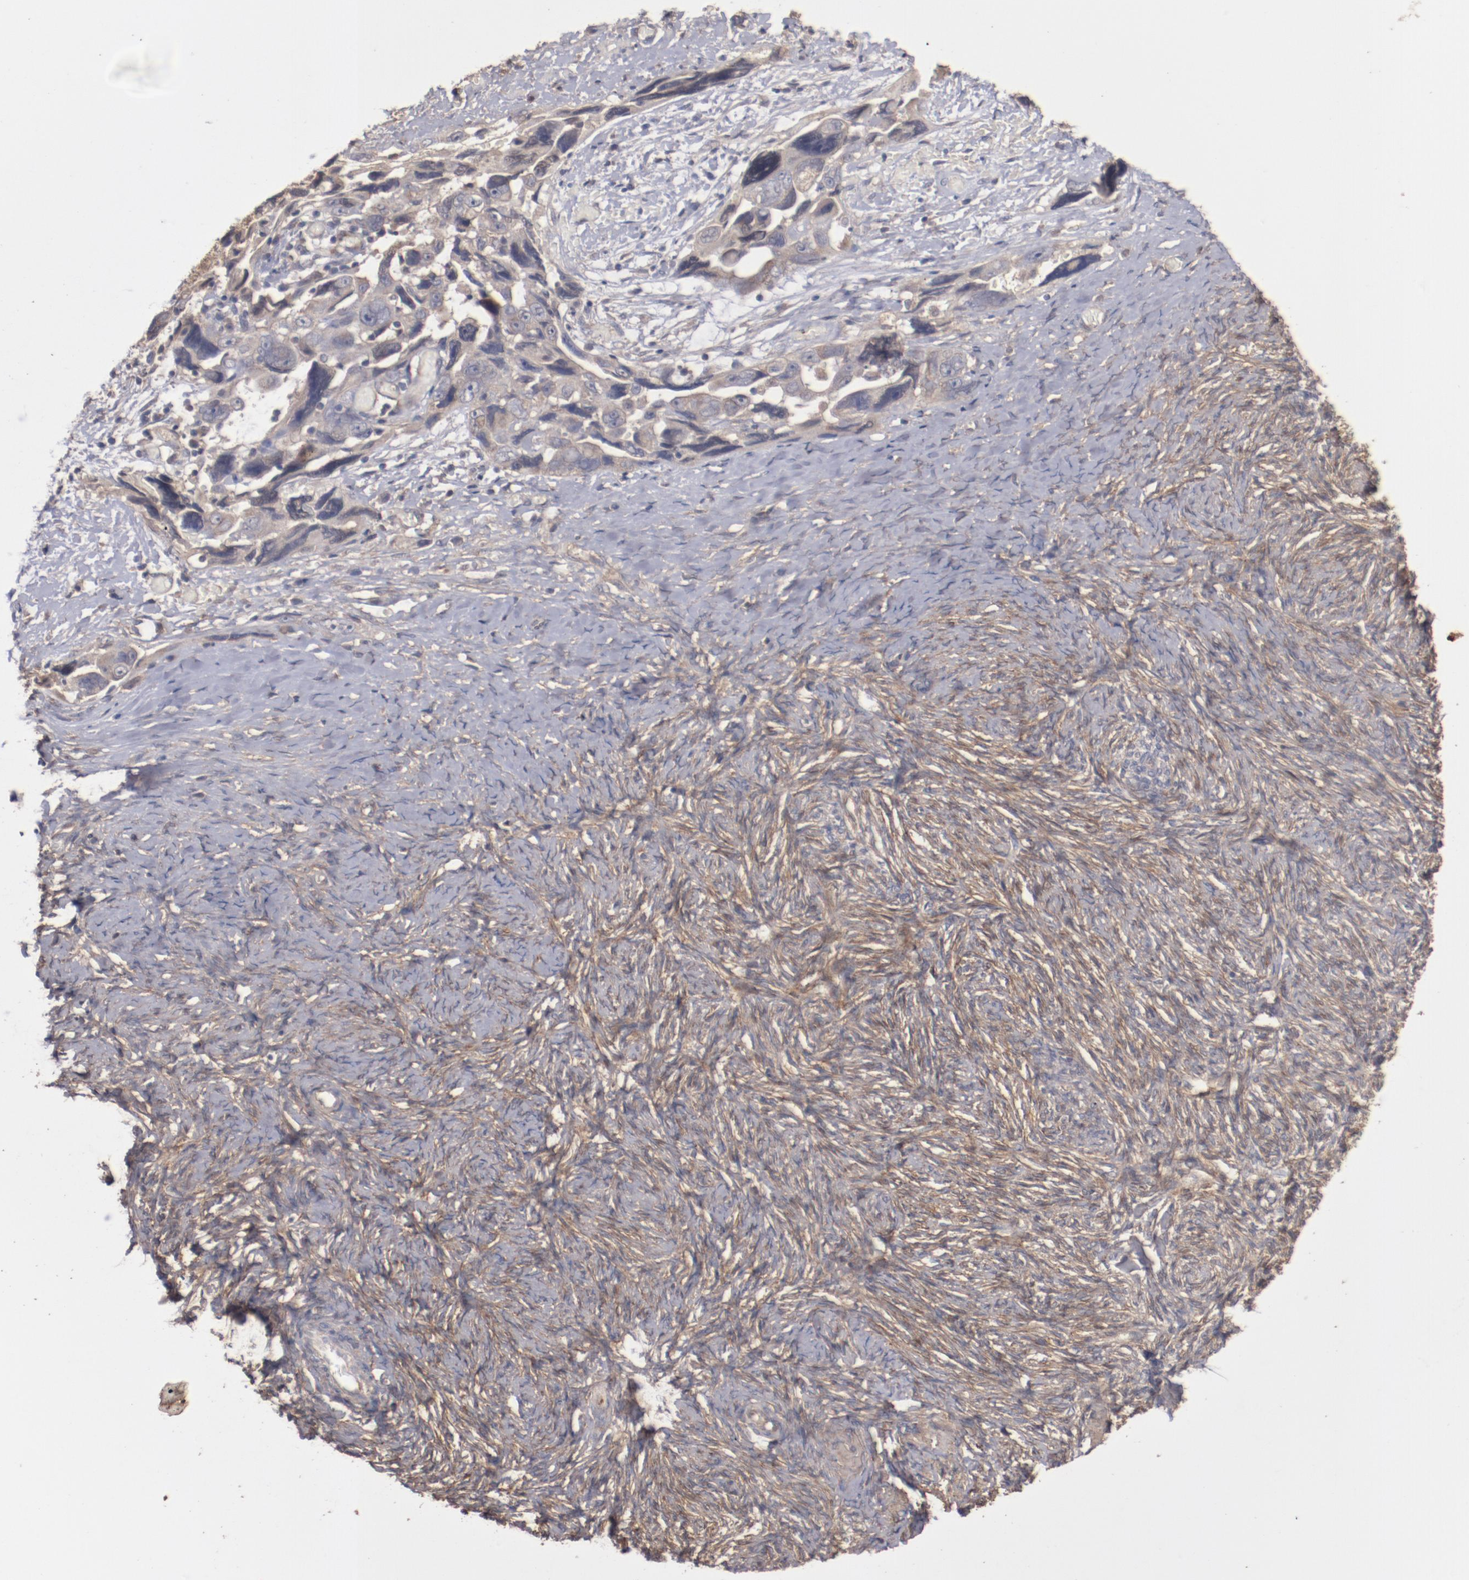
{"staining": {"intensity": "moderate", "quantity": ">75%", "location": "cytoplasmic/membranous"}, "tissue": "ovarian cancer", "cell_type": "Tumor cells", "image_type": "cancer", "snomed": [{"axis": "morphology", "description": "Normal tissue, NOS"}, {"axis": "morphology", "description": "Cystadenocarcinoma, serous, NOS"}, {"axis": "topography", "description": "Ovary"}], "caption": "Immunohistochemistry (IHC) micrograph of neoplastic tissue: human ovarian cancer stained using immunohistochemistry (IHC) demonstrates medium levels of moderate protein expression localized specifically in the cytoplasmic/membranous of tumor cells, appearing as a cytoplasmic/membranous brown color.", "gene": "DIPK2B", "patient": {"sex": "female", "age": 62}}